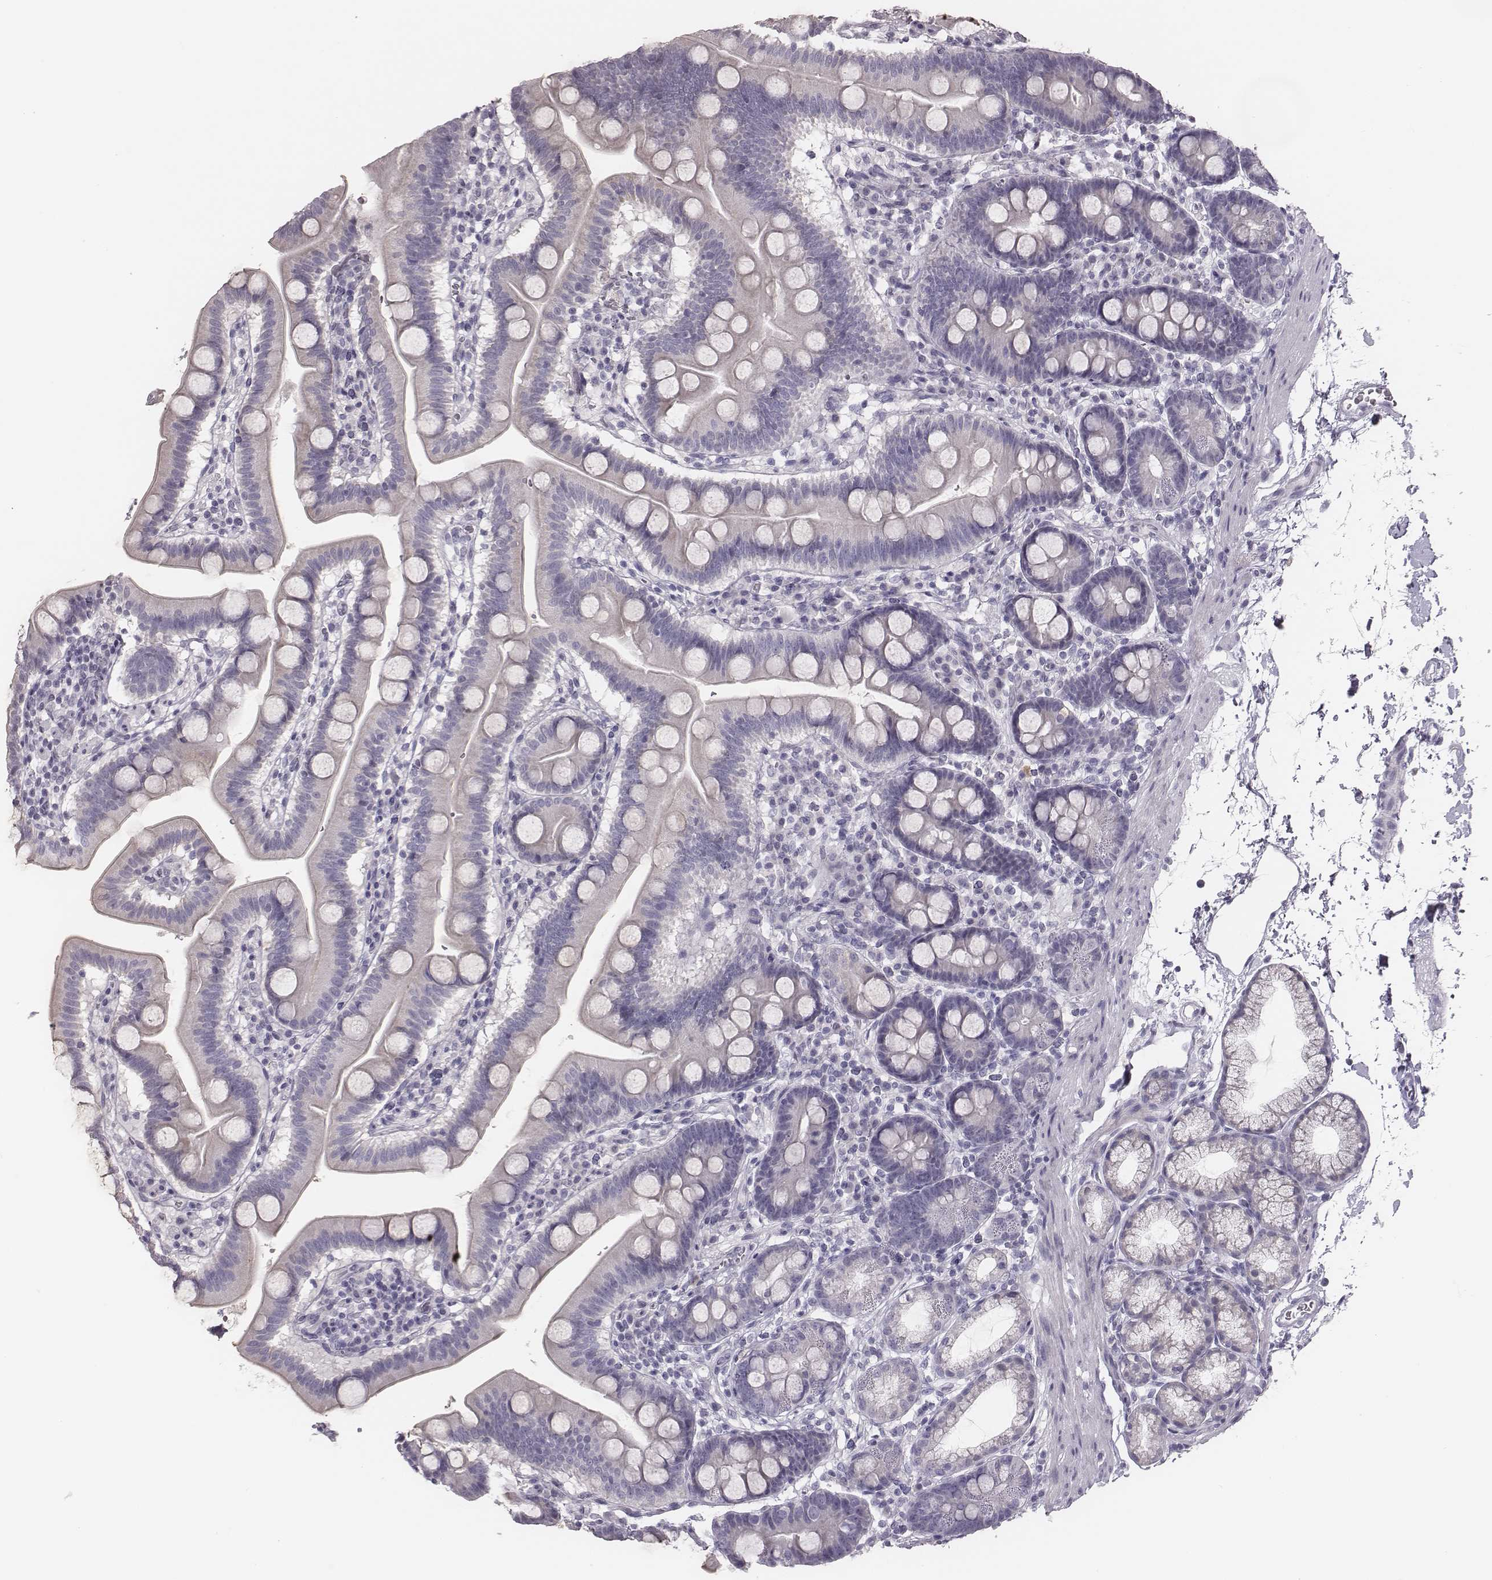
{"staining": {"intensity": "negative", "quantity": "none", "location": "none"}, "tissue": "duodenum", "cell_type": "Glandular cells", "image_type": "normal", "snomed": [{"axis": "morphology", "description": "Normal tissue, NOS"}, {"axis": "topography", "description": "Pancreas"}, {"axis": "topography", "description": "Duodenum"}], "caption": "Immunohistochemical staining of normal human duodenum shows no significant expression in glandular cells.", "gene": "ADGRF4", "patient": {"sex": "male", "age": 59}}